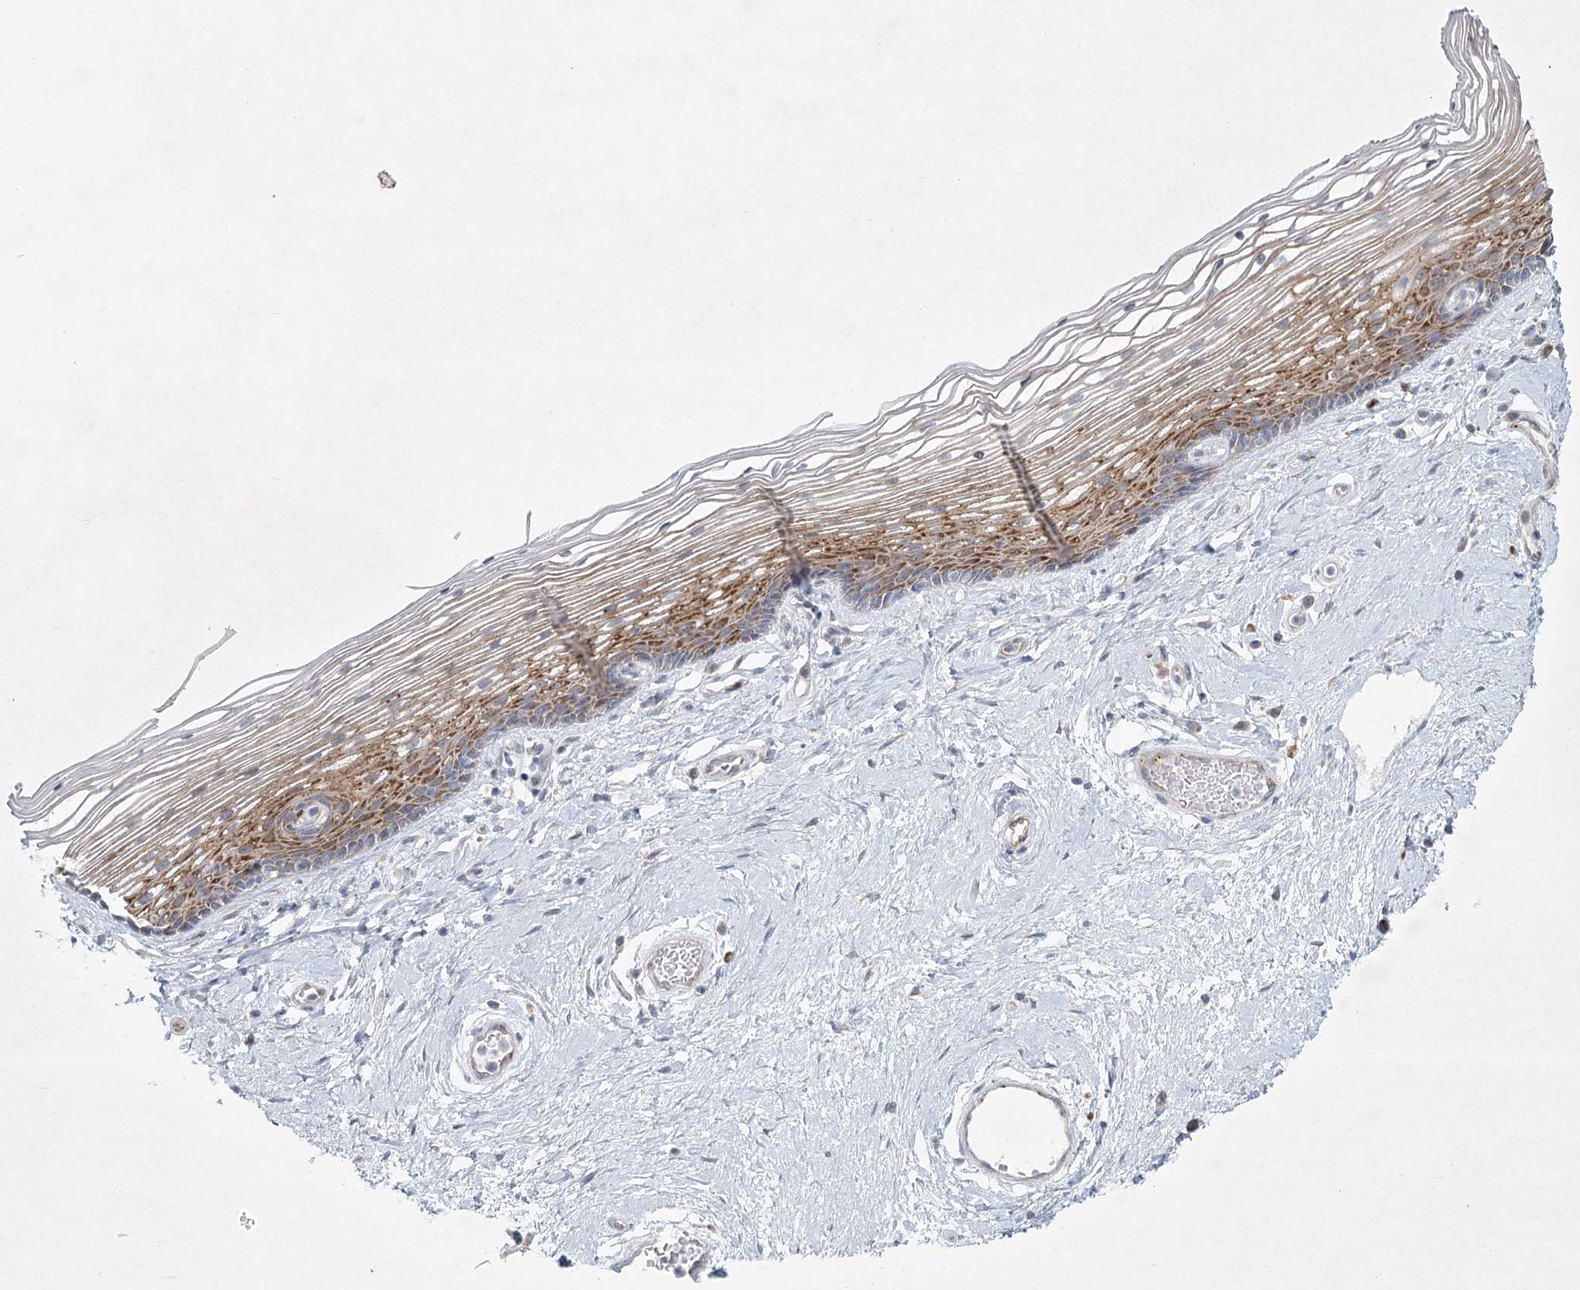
{"staining": {"intensity": "strong", "quantity": "<25%", "location": "cytoplasmic/membranous"}, "tissue": "vagina", "cell_type": "Squamous epithelial cells", "image_type": "normal", "snomed": [{"axis": "morphology", "description": "Normal tissue, NOS"}, {"axis": "topography", "description": "Vagina"}], "caption": "This photomicrograph demonstrates immunohistochemistry staining of normal vagina, with medium strong cytoplasmic/membranous expression in about <25% of squamous epithelial cells.", "gene": "FAM110C", "patient": {"sex": "female", "age": 46}}